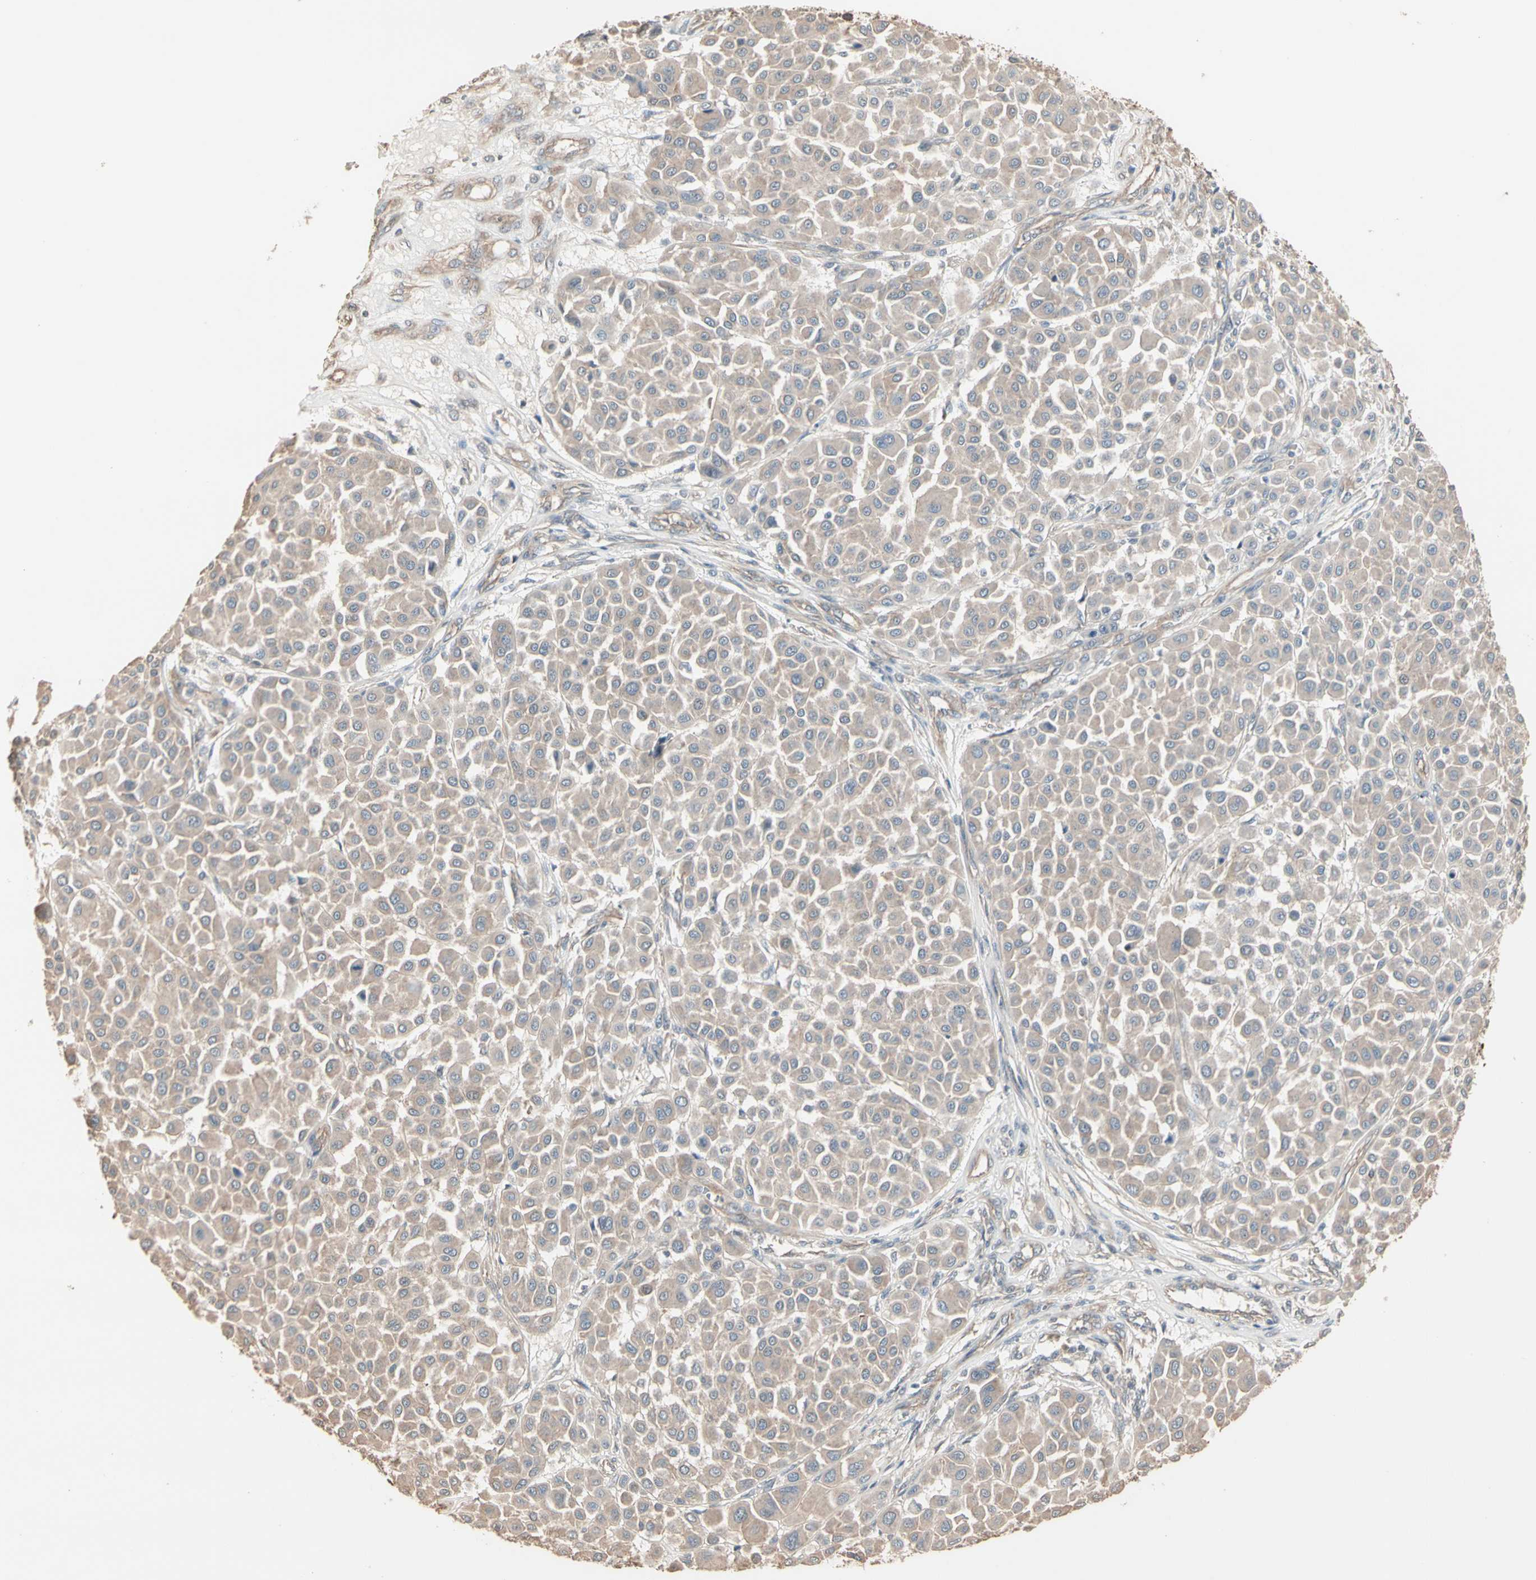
{"staining": {"intensity": "weak", "quantity": "25%-75%", "location": "cytoplasmic/membranous"}, "tissue": "melanoma", "cell_type": "Tumor cells", "image_type": "cancer", "snomed": [{"axis": "morphology", "description": "Malignant melanoma, Metastatic site"}, {"axis": "topography", "description": "Soft tissue"}], "caption": "Immunohistochemistry (DAB) staining of malignant melanoma (metastatic site) reveals weak cytoplasmic/membranous protein expression in about 25%-75% of tumor cells.", "gene": "GALNT3", "patient": {"sex": "male", "age": 41}}